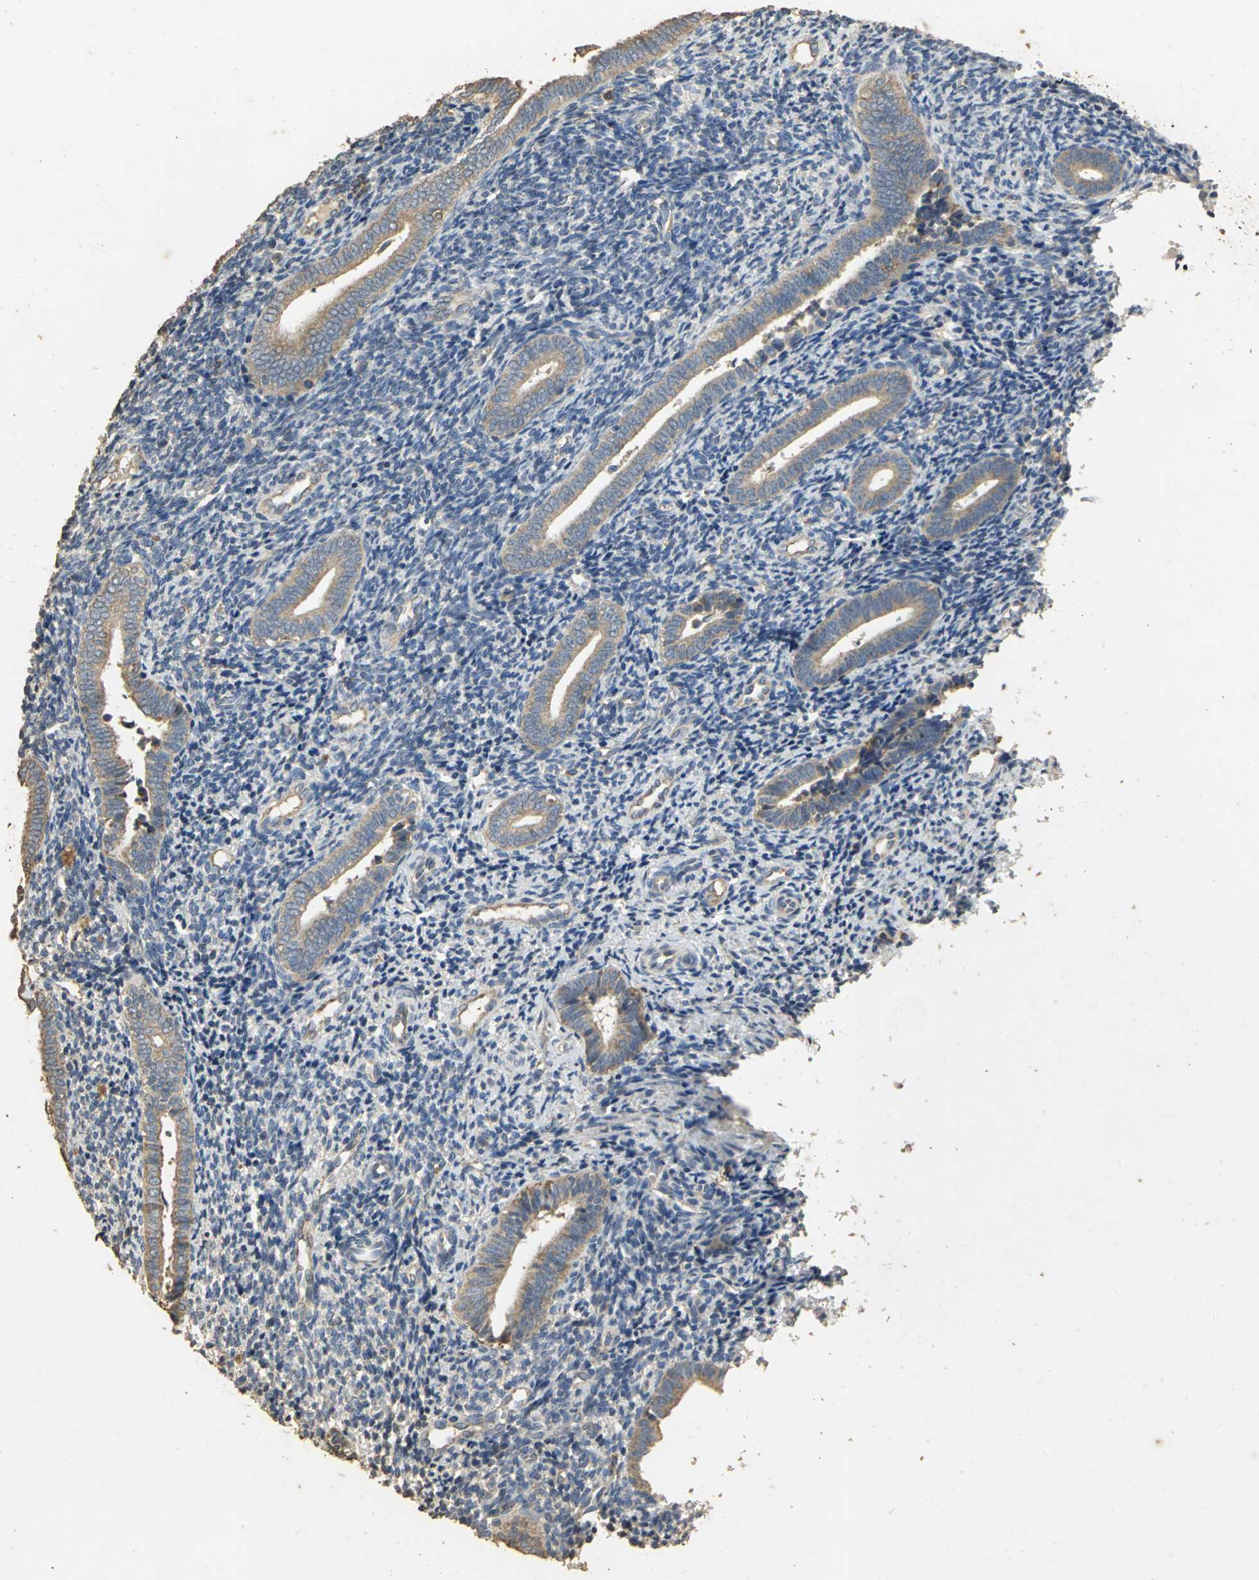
{"staining": {"intensity": "negative", "quantity": "none", "location": "none"}, "tissue": "endometrium", "cell_type": "Cells in endometrial stroma", "image_type": "normal", "snomed": [{"axis": "morphology", "description": "Normal tissue, NOS"}, {"axis": "topography", "description": "Uterus"}, {"axis": "topography", "description": "Endometrium"}], "caption": "Immunohistochemical staining of benign endometrium demonstrates no significant staining in cells in endometrial stroma. (Immunohistochemistry (ihc), brightfield microscopy, high magnification).", "gene": "ACSL4", "patient": {"sex": "female", "age": 33}}